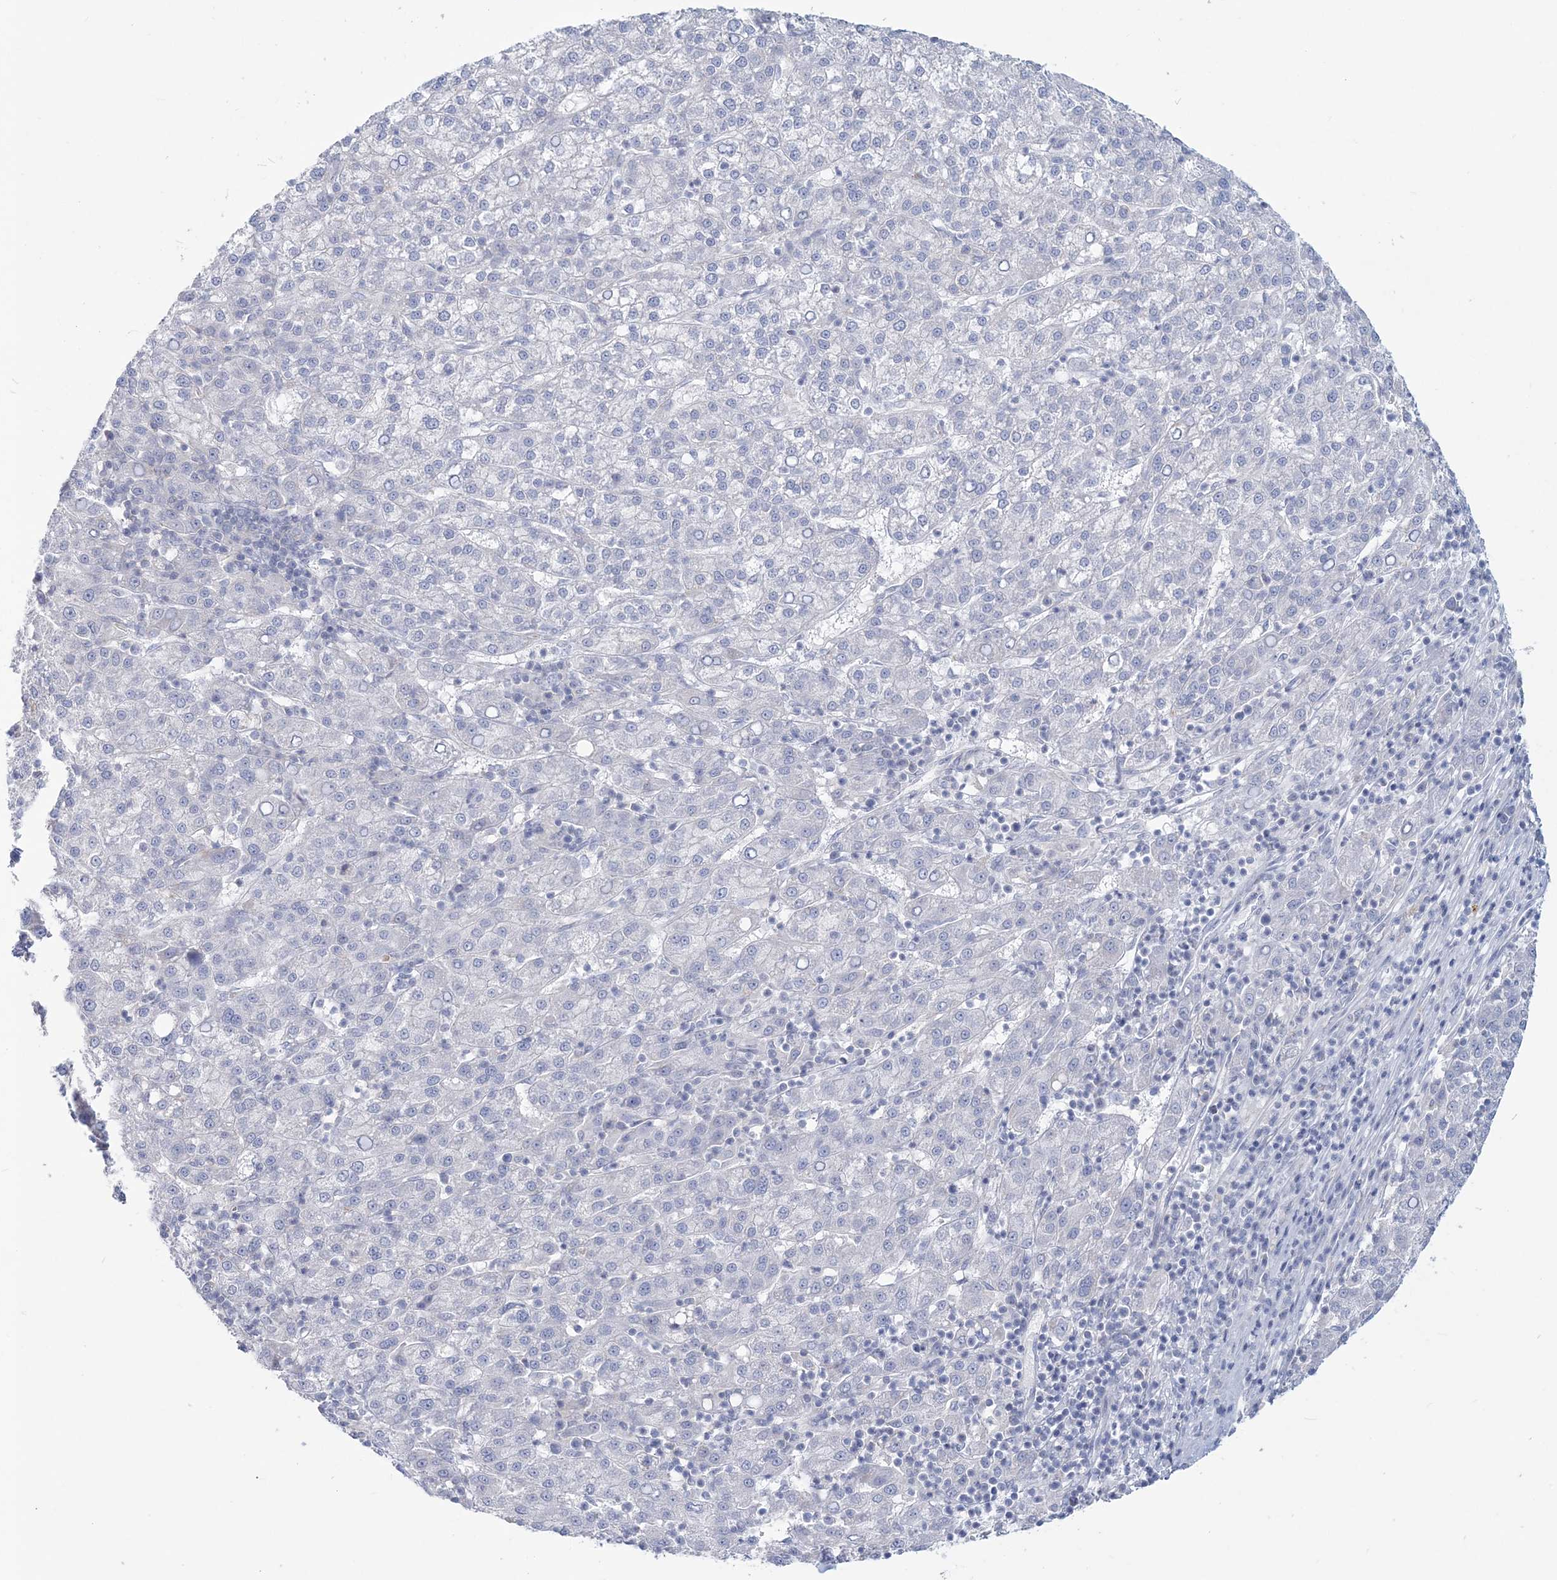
{"staining": {"intensity": "negative", "quantity": "none", "location": "none"}, "tissue": "liver cancer", "cell_type": "Tumor cells", "image_type": "cancer", "snomed": [{"axis": "morphology", "description": "Carcinoma, Hepatocellular, NOS"}, {"axis": "topography", "description": "Liver"}], "caption": "Immunohistochemistry (IHC) of liver hepatocellular carcinoma displays no expression in tumor cells. (Brightfield microscopy of DAB IHC at high magnification).", "gene": "ADGB", "patient": {"sex": "female", "age": 58}}